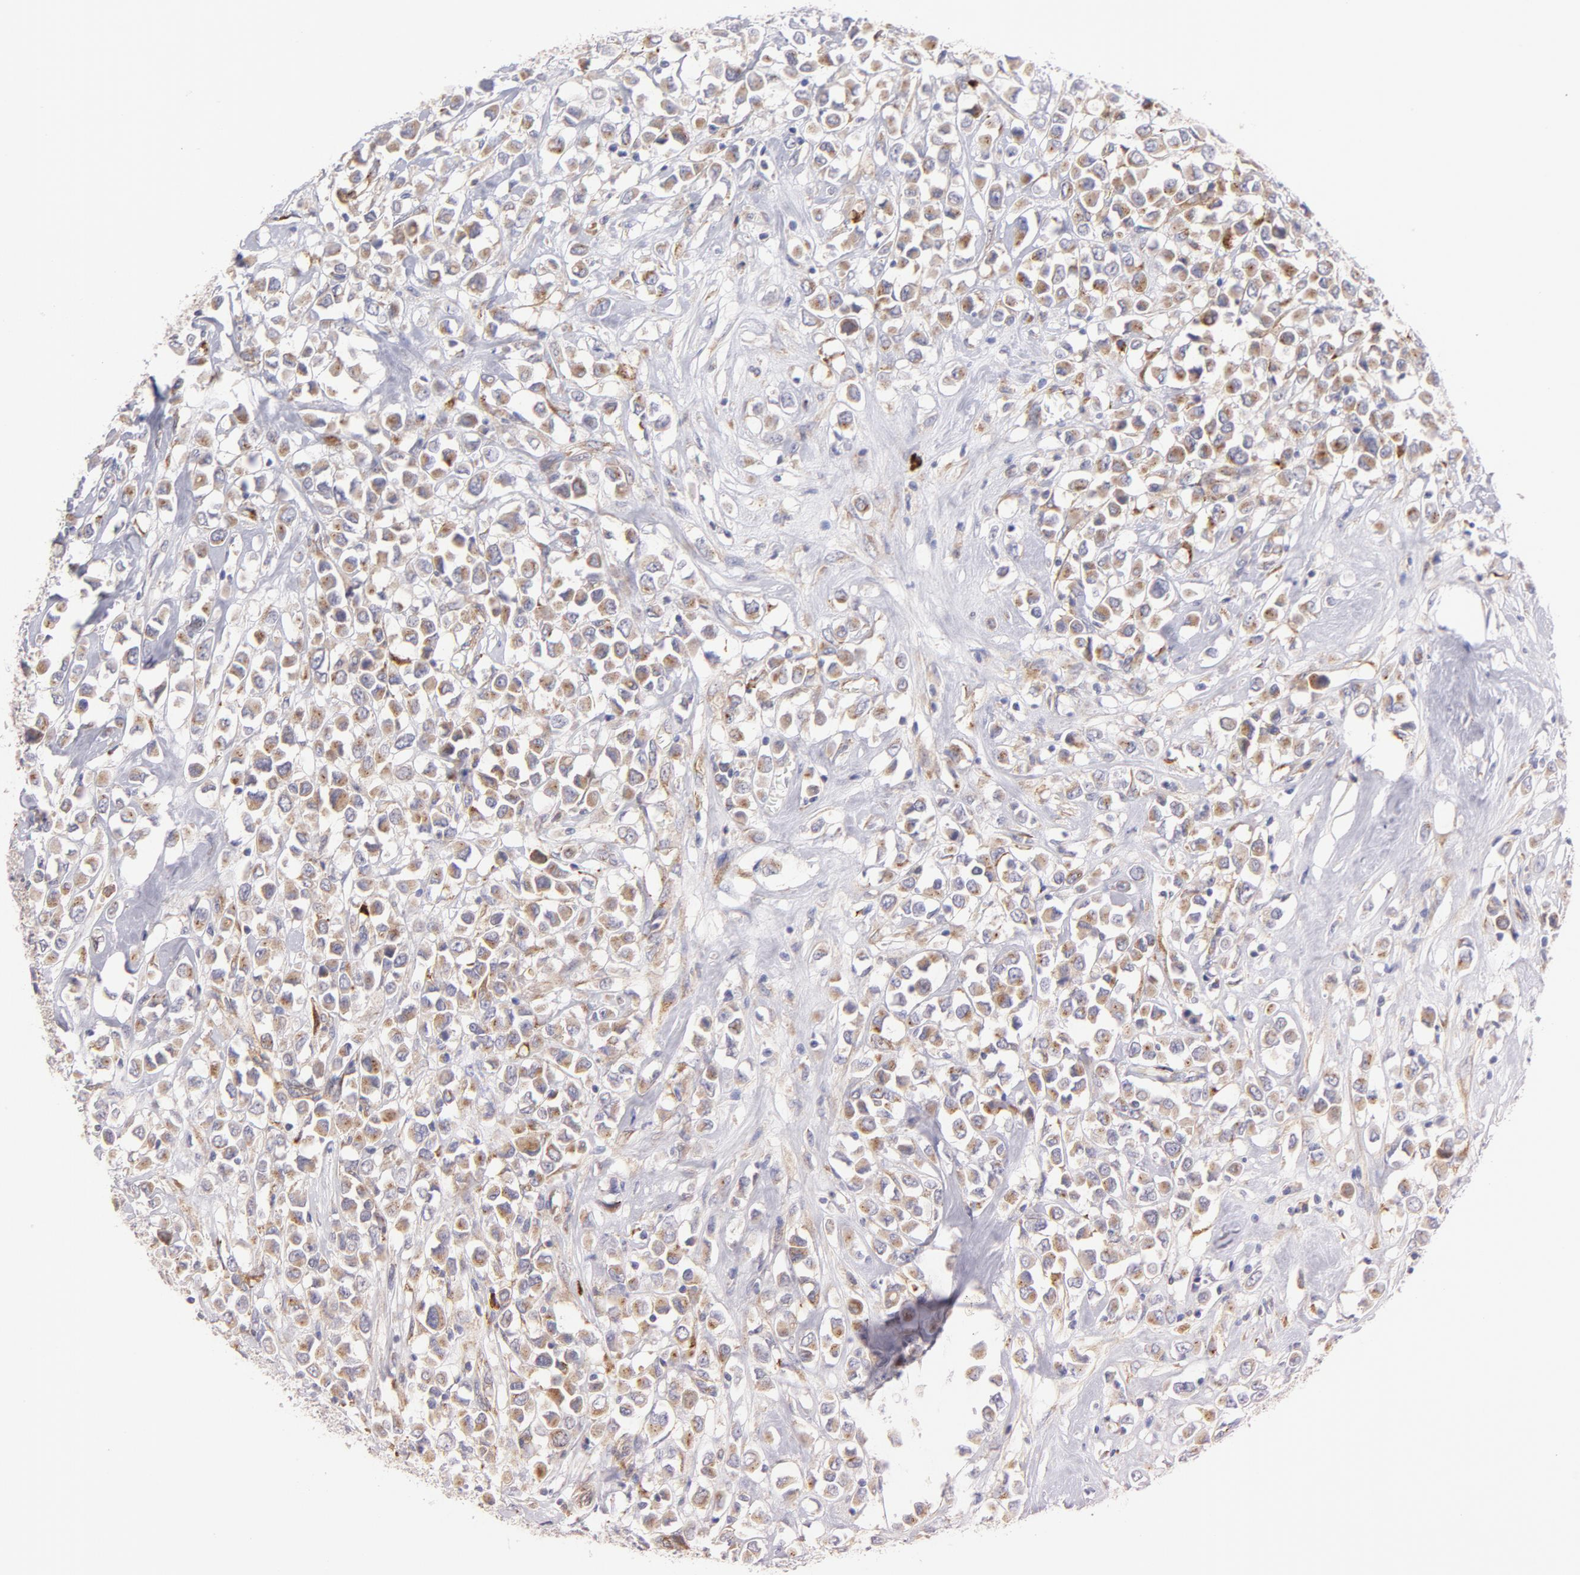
{"staining": {"intensity": "weak", "quantity": ">75%", "location": "cytoplasmic/membranous"}, "tissue": "breast cancer", "cell_type": "Tumor cells", "image_type": "cancer", "snomed": [{"axis": "morphology", "description": "Duct carcinoma"}, {"axis": "topography", "description": "Breast"}], "caption": "Protein staining demonstrates weak cytoplasmic/membranous positivity in approximately >75% of tumor cells in infiltrating ductal carcinoma (breast).", "gene": "RAPGEF3", "patient": {"sex": "female", "age": 61}}